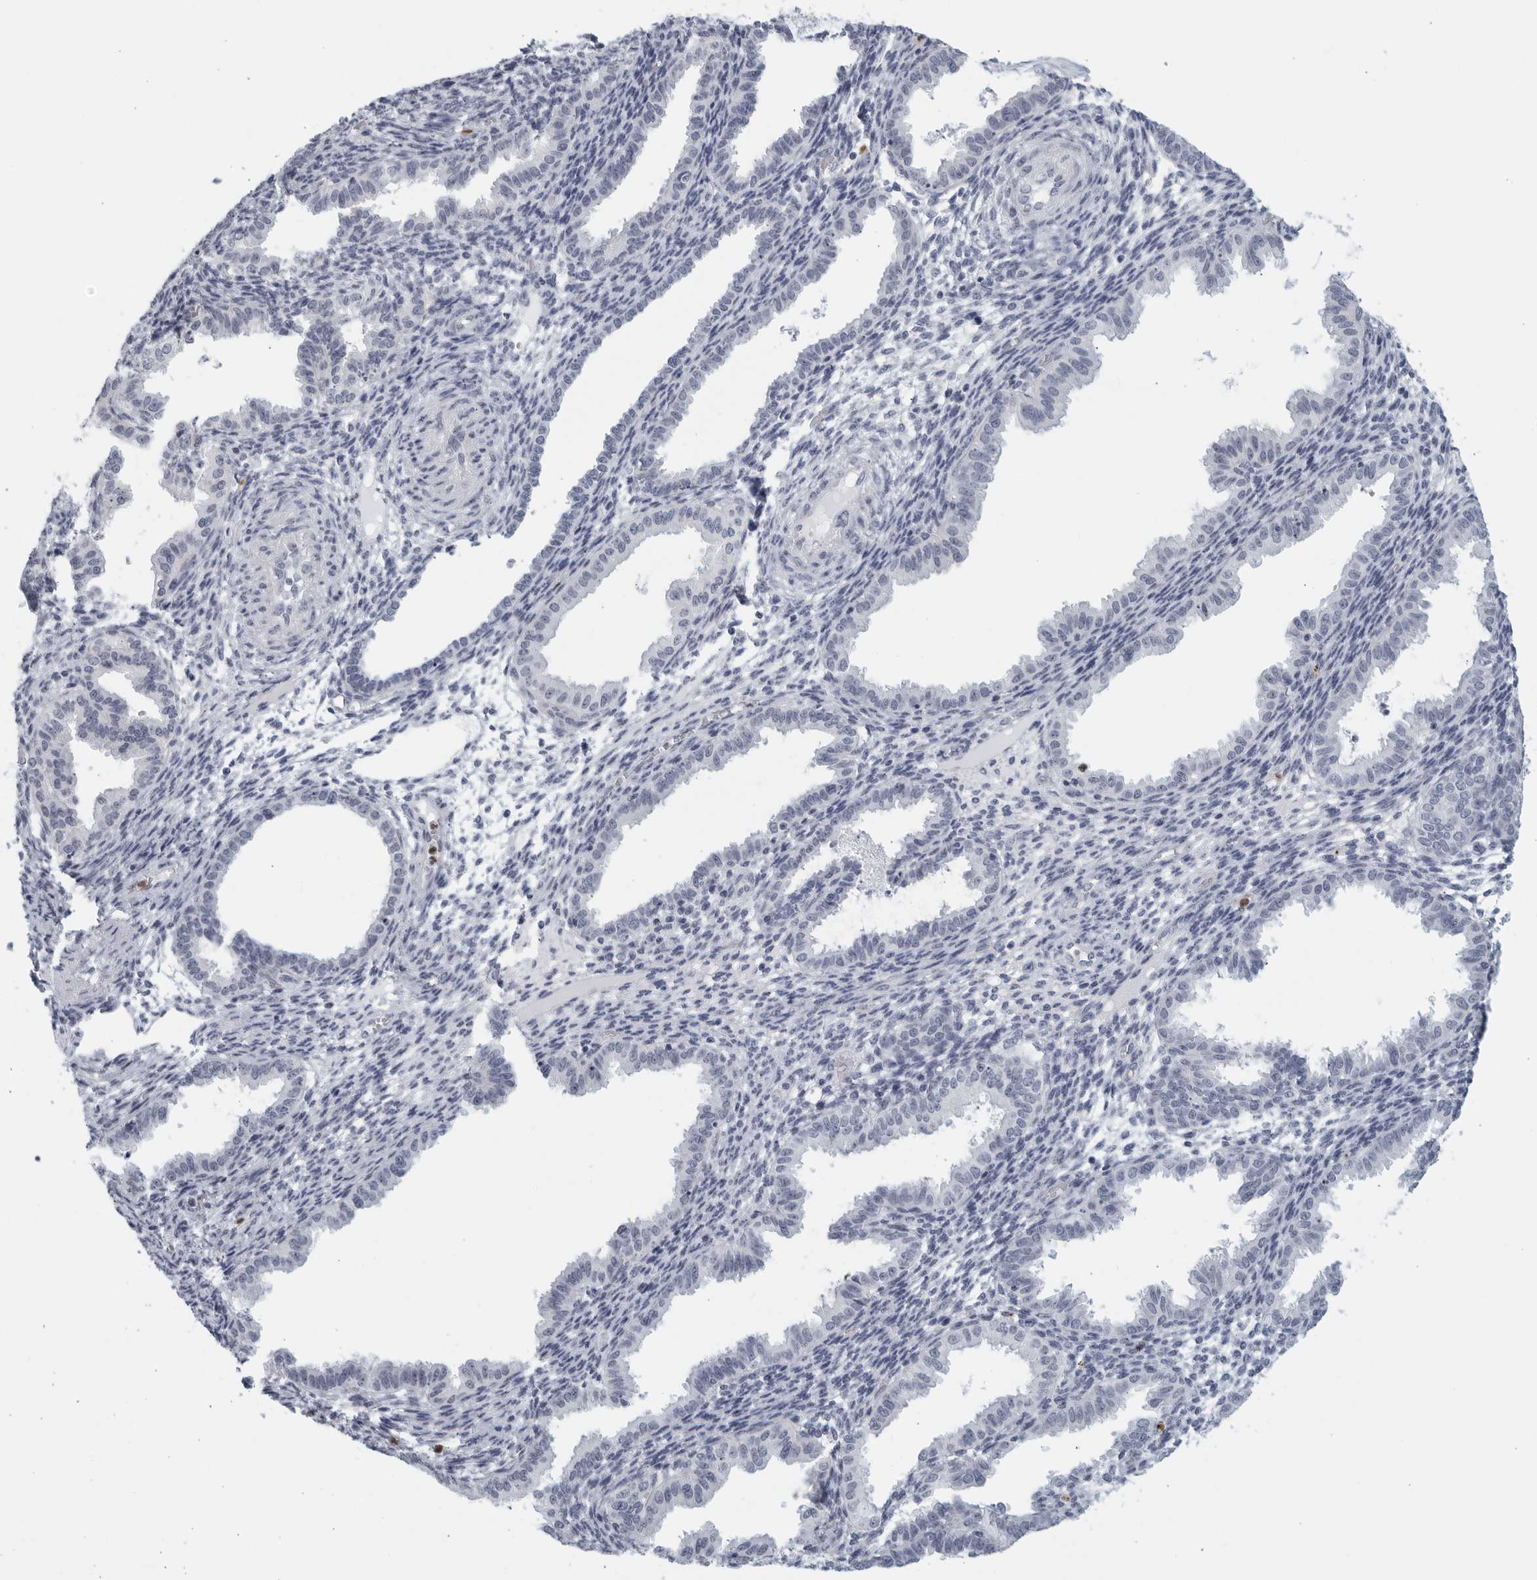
{"staining": {"intensity": "negative", "quantity": "none", "location": "none"}, "tissue": "endometrium", "cell_type": "Cells in endometrial stroma", "image_type": "normal", "snomed": [{"axis": "morphology", "description": "Normal tissue, NOS"}, {"axis": "topography", "description": "Endometrium"}], "caption": "Immunohistochemical staining of normal human endometrium demonstrates no significant positivity in cells in endometrial stroma. (Brightfield microscopy of DAB (3,3'-diaminobenzidine) immunohistochemistry (IHC) at high magnification).", "gene": "KLK7", "patient": {"sex": "female", "age": 33}}